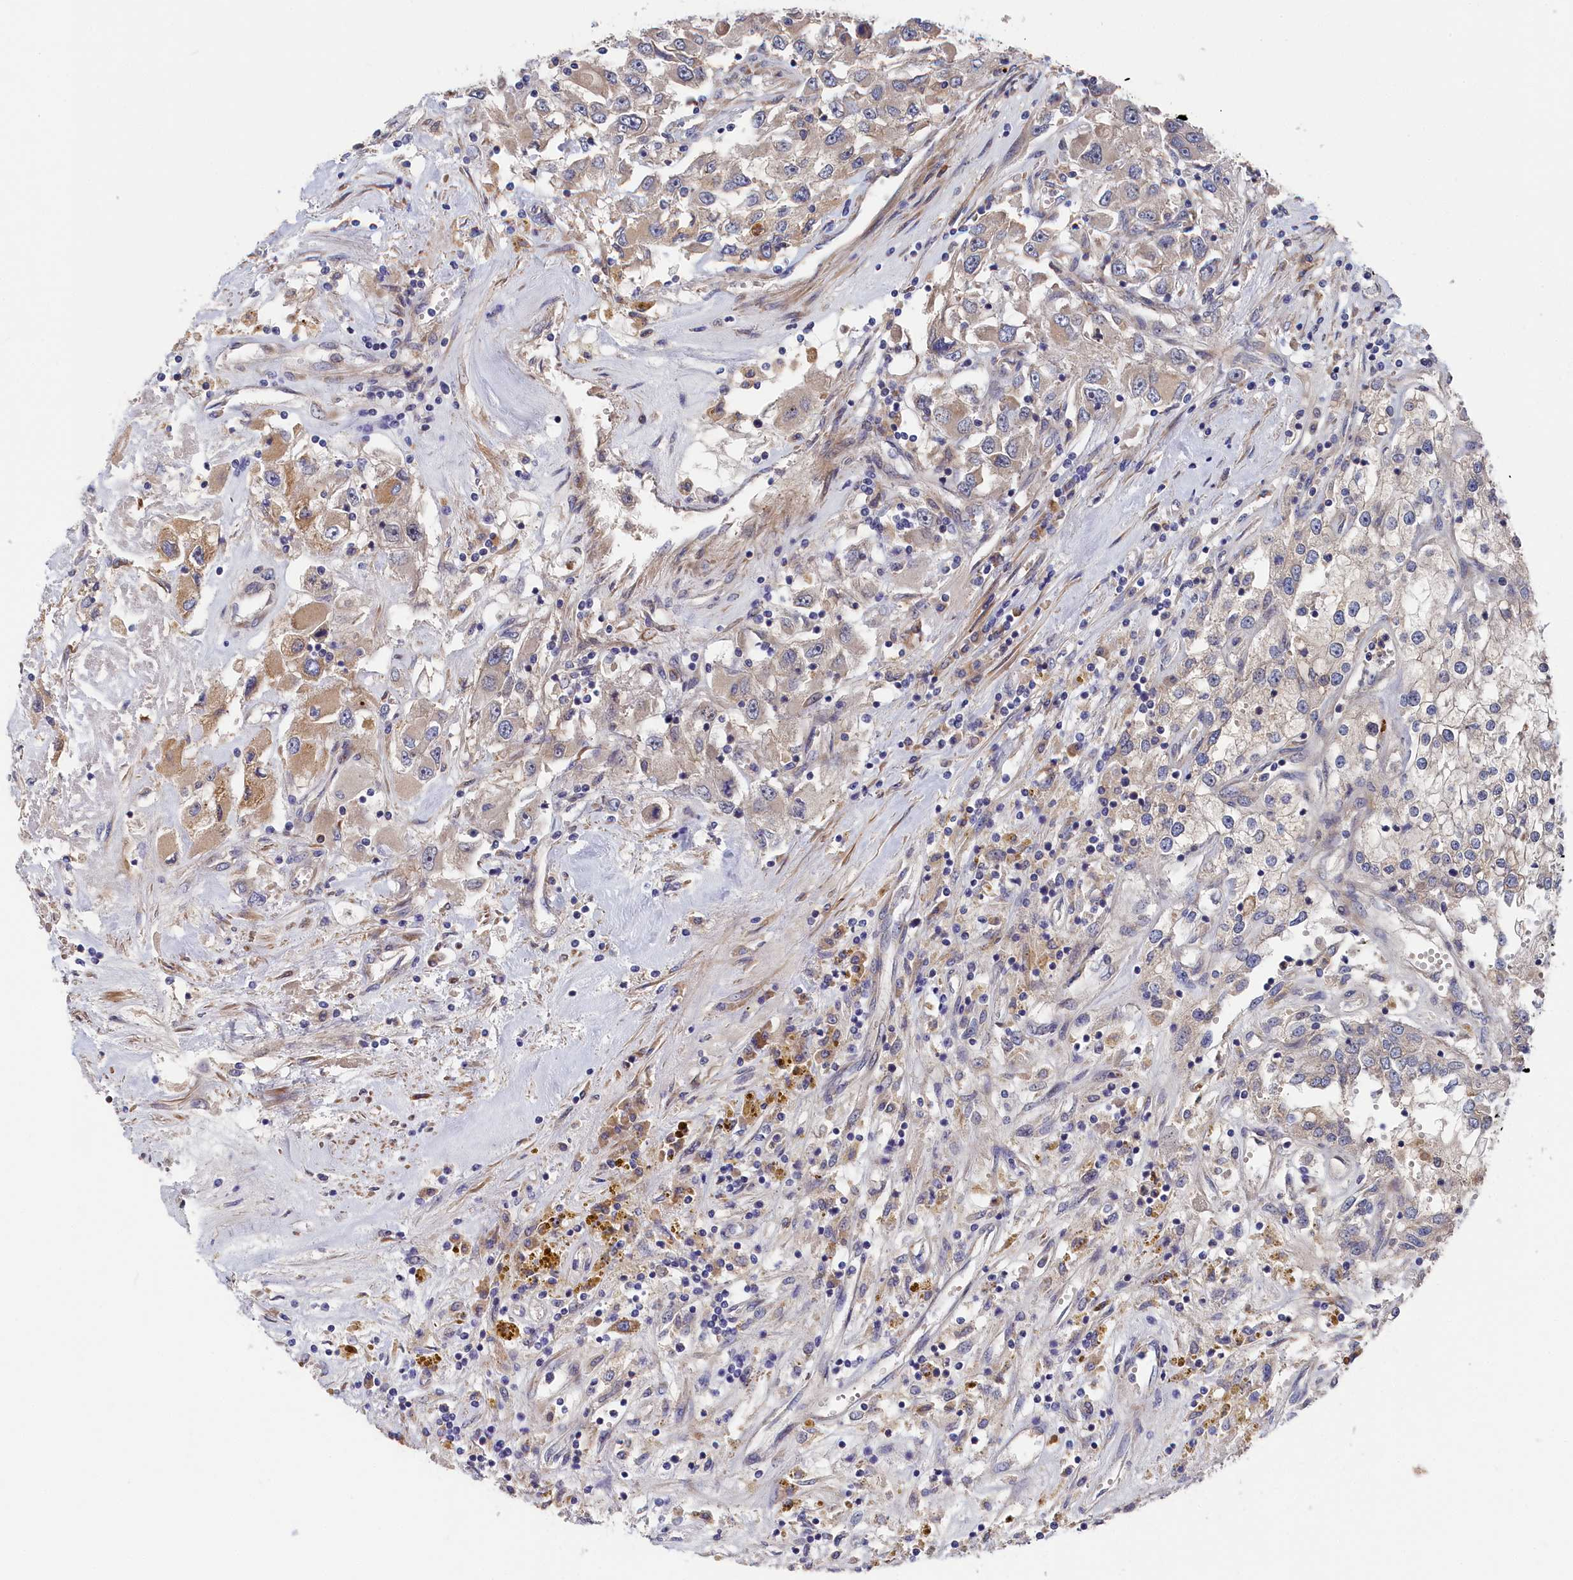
{"staining": {"intensity": "negative", "quantity": "none", "location": "none"}, "tissue": "renal cancer", "cell_type": "Tumor cells", "image_type": "cancer", "snomed": [{"axis": "morphology", "description": "Adenocarcinoma, NOS"}, {"axis": "topography", "description": "Kidney"}], "caption": "Tumor cells are negative for brown protein staining in adenocarcinoma (renal).", "gene": "CYB5D2", "patient": {"sex": "female", "age": 52}}